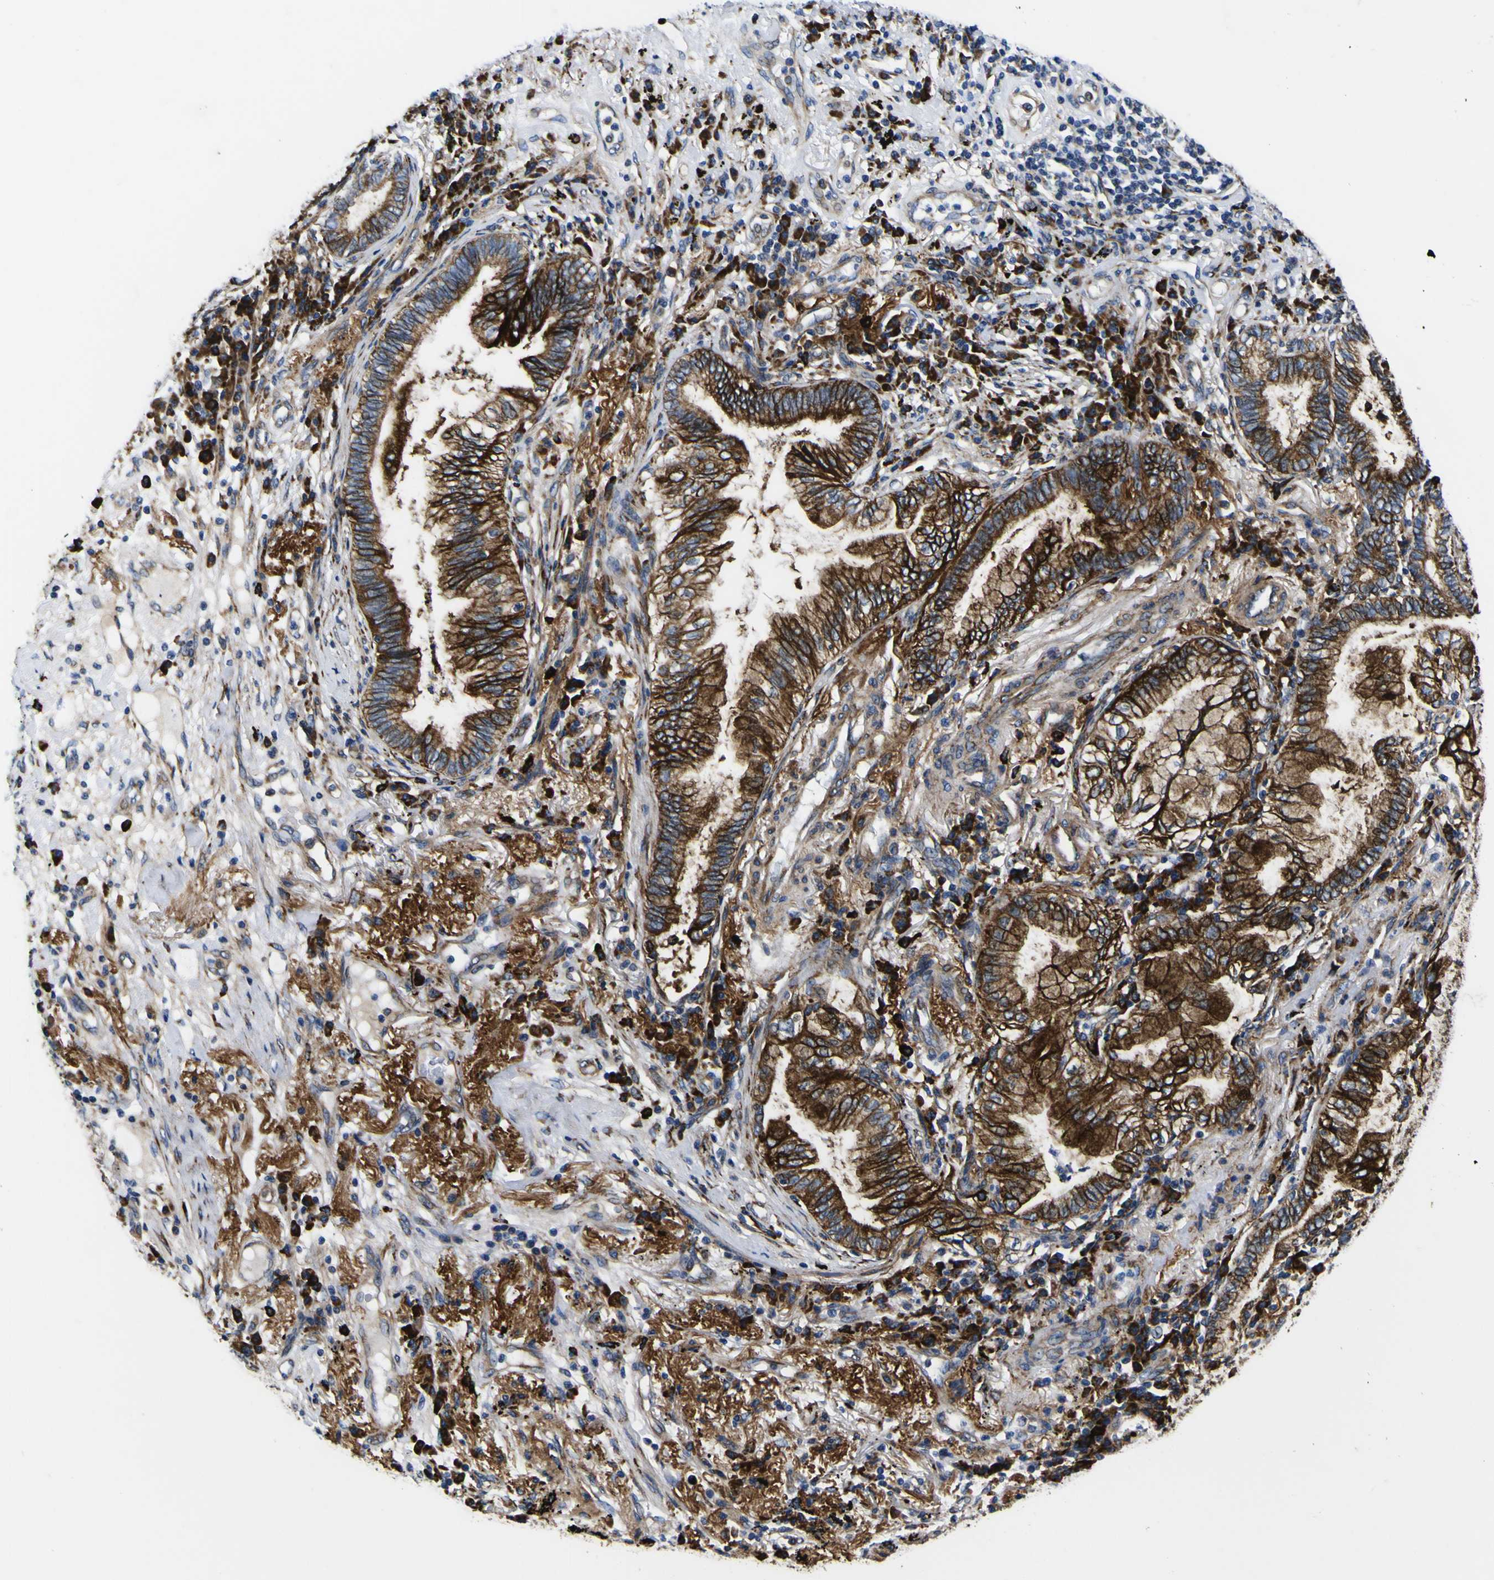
{"staining": {"intensity": "strong", "quantity": ">75%", "location": "cytoplasmic/membranous"}, "tissue": "lung cancer", "cell_type": "Tumor cells", "image_type": "cancer", "snomed": [{"axis": "morphology", "description": "Normal tissue, NOS"}, {"axis": "morphology", "description": "Adenocarcinoma, NOS"}, {"axis": "topography", "description": "Bronchus"}, {"axis": "topography", "description": "Lung"}], "caption": "Adenocarcinoma (lung) stained with a protein marker reveals strong staining in tumor cells.", "gene": "SCD", "patient": {"sex": "female", "age": 70}}